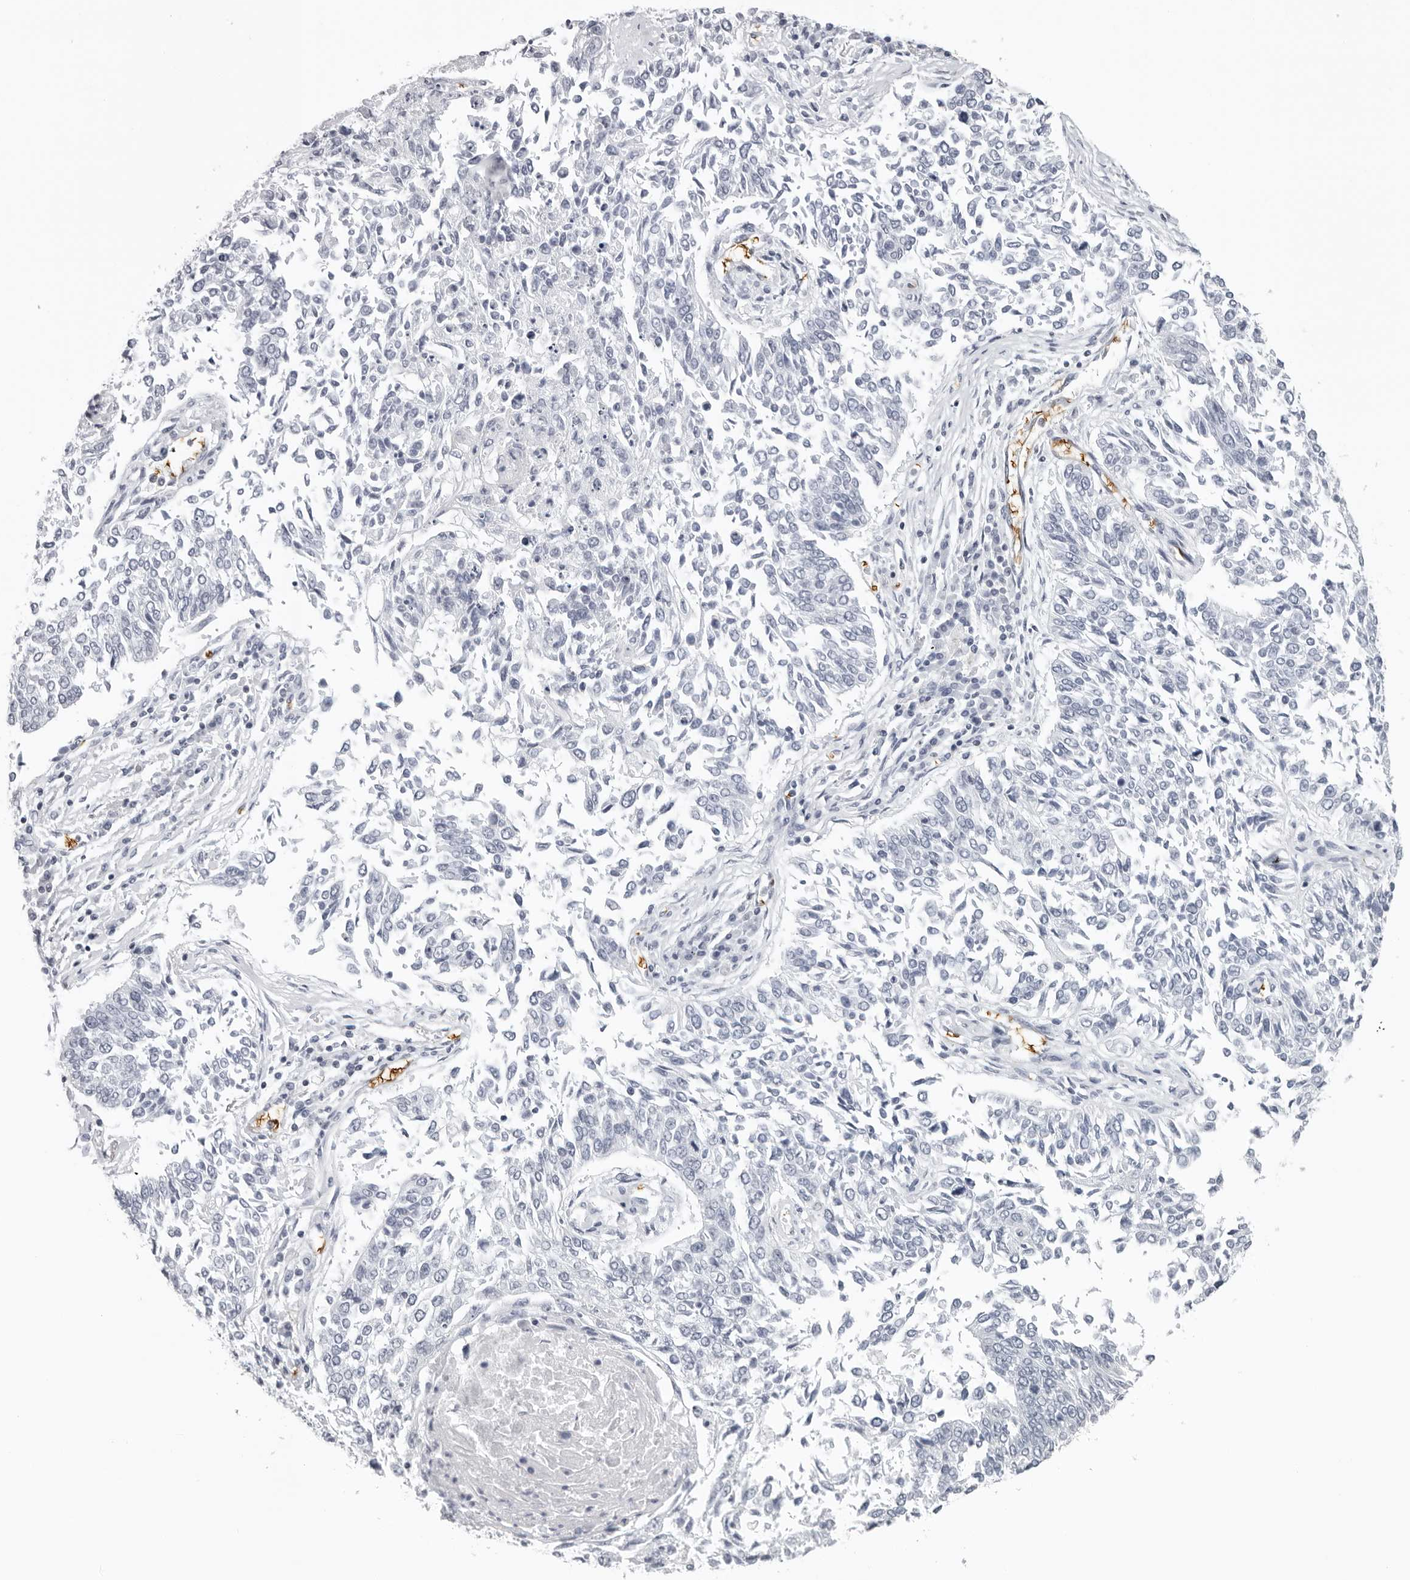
{"staining": {"intensity": "negative", "quantity": "none", "location": "none"}, "tissue": "lung cancer", "cell_type": "Tumor cells", "image_type": "cancer", "snomed": [{"axis": "morphology", "description": "Normal tissue, NOS"}, {"axis": "morphology", "description": "Squamous cell carcinoma, NOS"}, {"axis": "topography", "description": "Cartilage tissue"}, {"axis": "topography", "description": "Bronchus"}, {"axis": "topography", "description": "Lung"}, {"axis": "topography", "description": "Peripheral nerve tissue"}], "caption": "Tumor cells are negative for brown protein staining in lung squamous cell carcinoma.", "gene": "EPB41", "patient": {"sex": "female", "age": 49}}